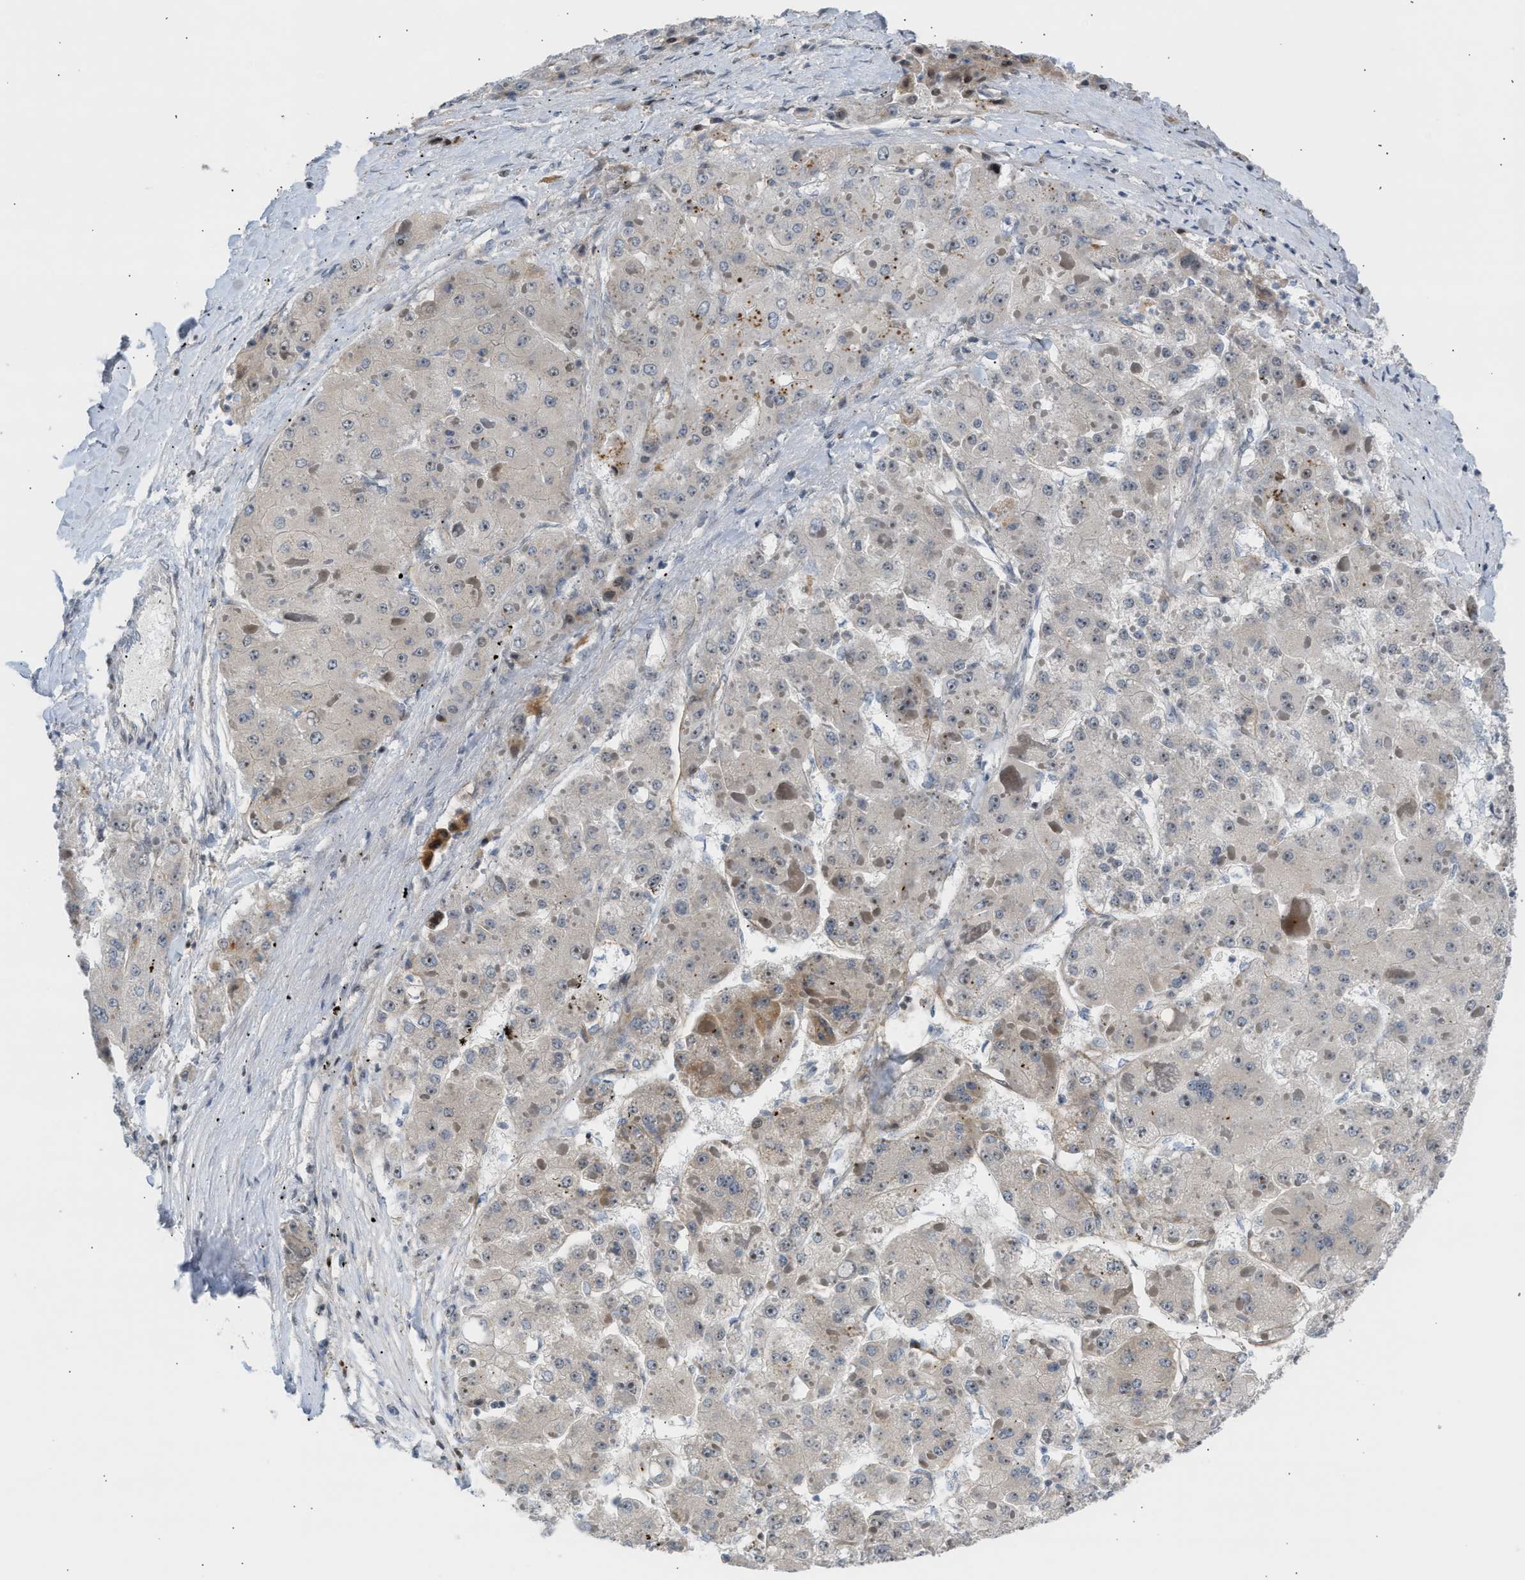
{"staining": {"intensity": "weak", "quantity": "25%-75%", "location": "nuclear"}, "tissue": "liver cancer", "cell_type": "Tumor cells", "image_type": "cancer", "snomed": [{"axis": "morphology", "description": "Carcinoma, Hepatocellular, NOS"}, {"axis": "topography", "description": "Liver"}], "caption": "Immunohistochemistry (IHC) (DAB (3,3'-diaminobenzidine)) staining of human hepatocellular carcinoma (liver) exhibits weak nuclear protein expression in approximately 25%-75% of tumor cells. The protein is stained brown, and the nuclei are stained in blue (DAB IHC with brightfield microscopy, high magnification).", "gene": "NPS", "patient": {"sex": "female", "age": 73}}